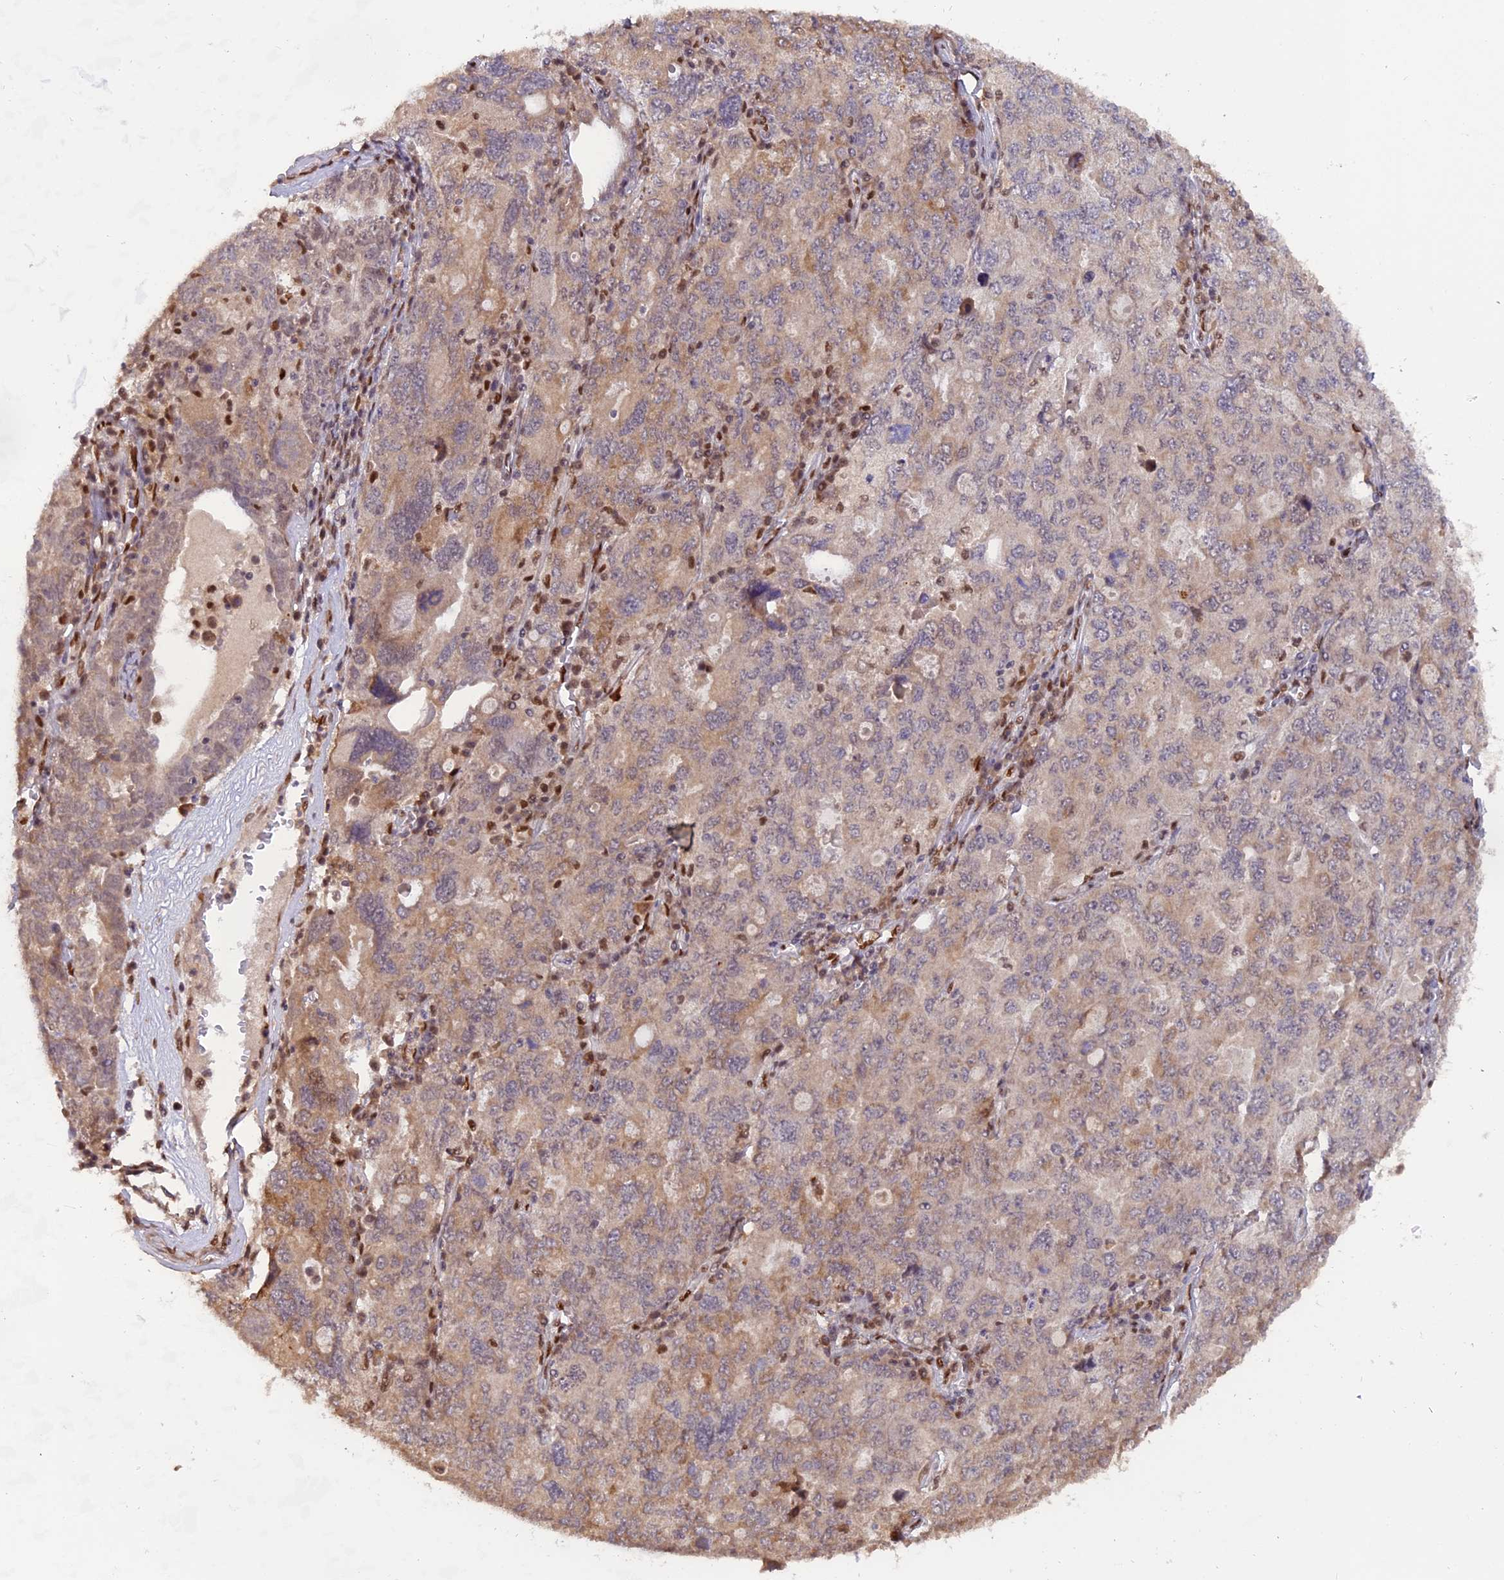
{"staining": {"intensity": "weak", "quantity": "25%-75%", "location": "cytoplasmic/membranous,nuclear"}, "tissue": "ovarian cancer", "cell_type": "Tumor cells", "image_type": "cancer", "snomed": [{"axis": "morphology", "description": "Carcinoma, endometroid"}, {"axis": "topography", "description": "Ovary"}], "caption": "Brown immunohistochemical staining in ovarian endometroid carcinoma reveals weak cytoplasmic/membranous and nuclear positivity in about 25%-75% of tumor cells. (Stains: DAB (3,3'-diaminobenzidine) in brown, nuclei in blue, Microscopy: brightfield microscopy at high magnification).", "gene": "FAM118B", "patient": {"sex": "female", "age": 62}}